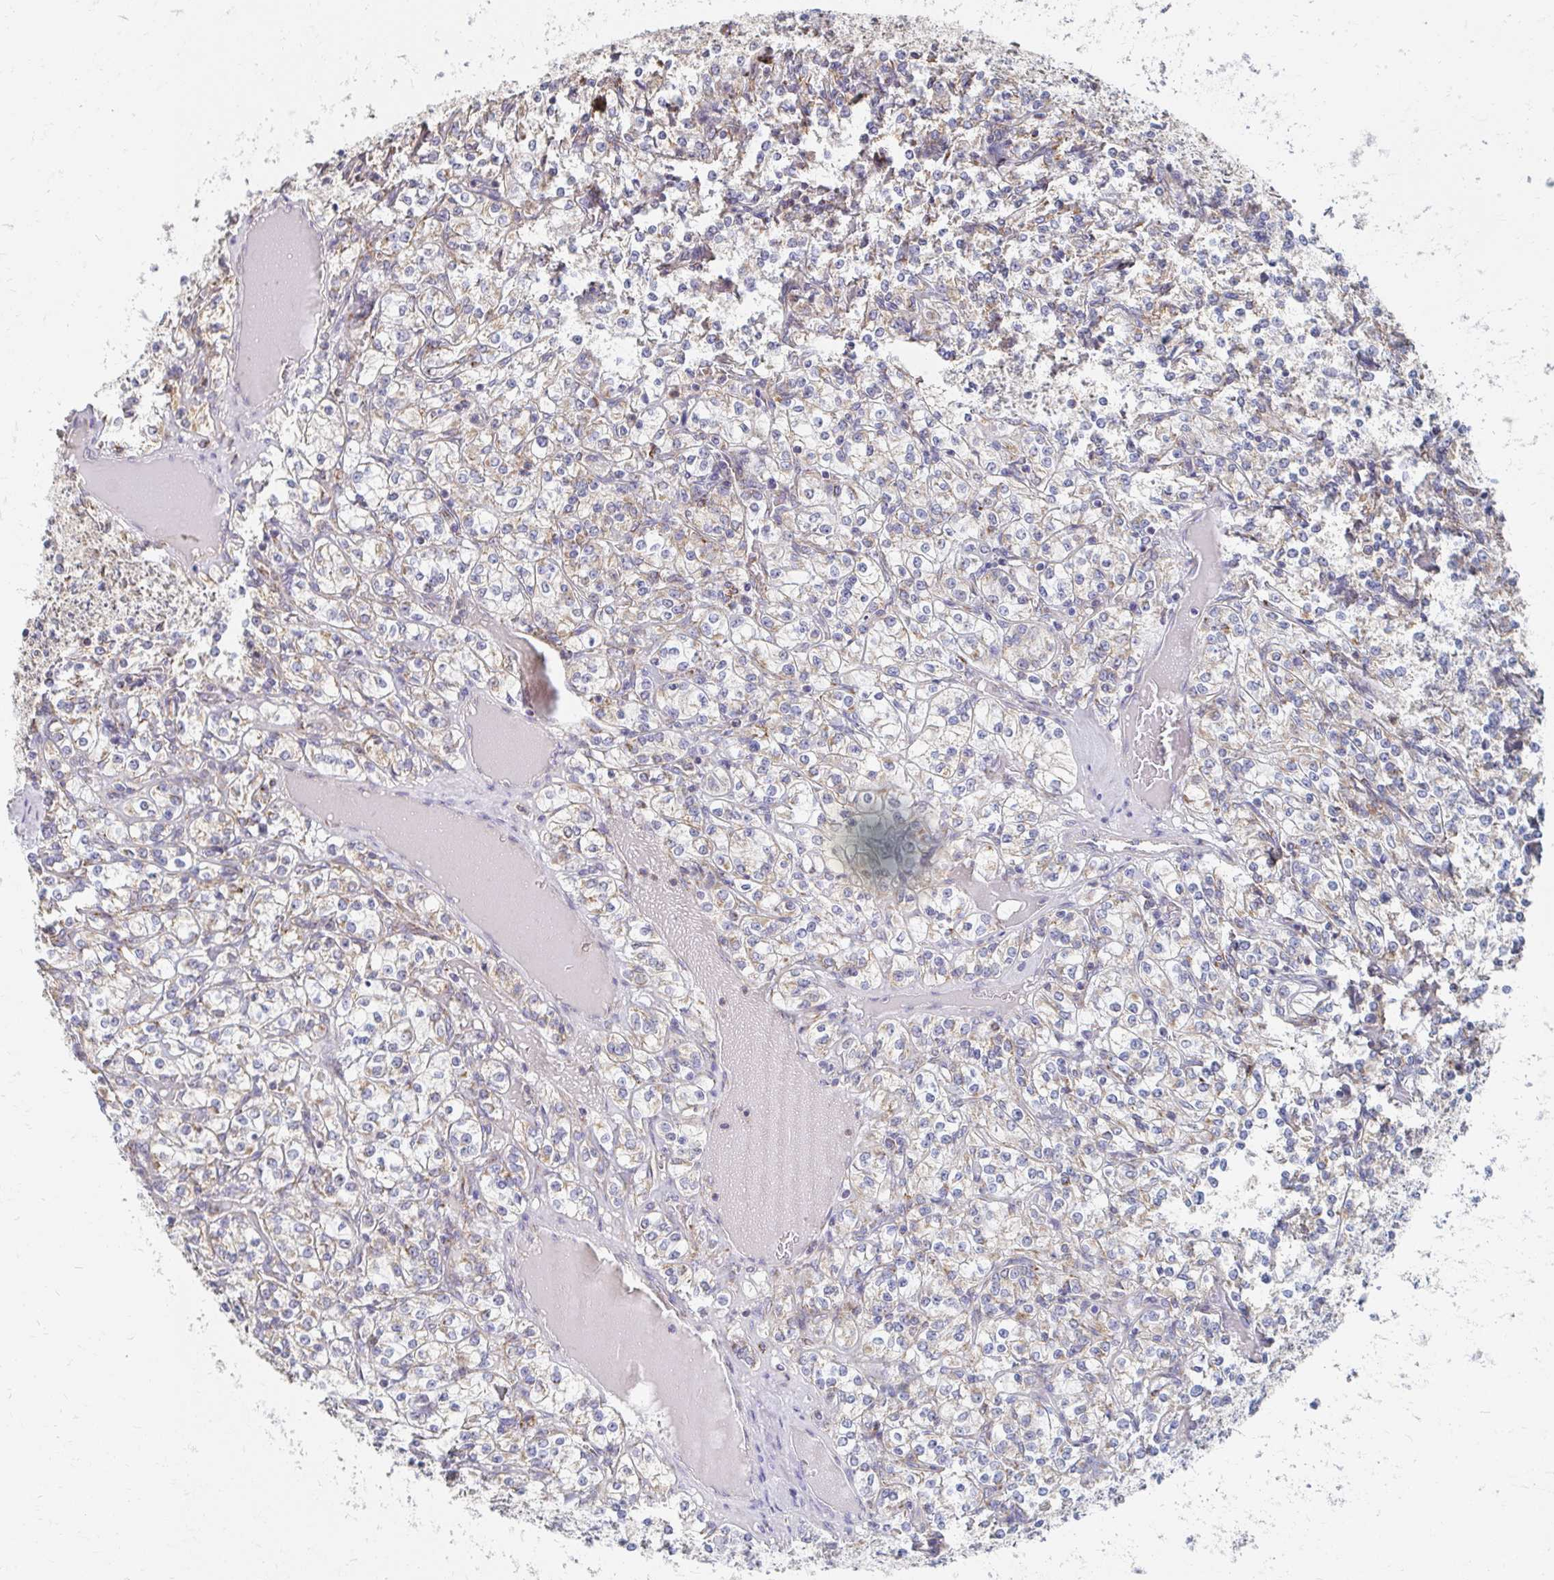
{"staining": {"intensity": "weak", "quantity": "<25%", "location": "cytoplasmic/membranous"}, "tissue": "renal cancer", "cell_type": "Tumor cells", "image_type": "cancer", "snomed": [{"axis": "morphology", "description": "Adenocarcinoma, NOS"}, {"axis": "topography", "description": "Kidney"}], "caption": "Immunohistochemistry image of human renal cancer stained for a protein (brown), which demonstrates no expression in tumor cells.", "gene": "MAVS", "patient": {"sex": "male", "age": 77}}